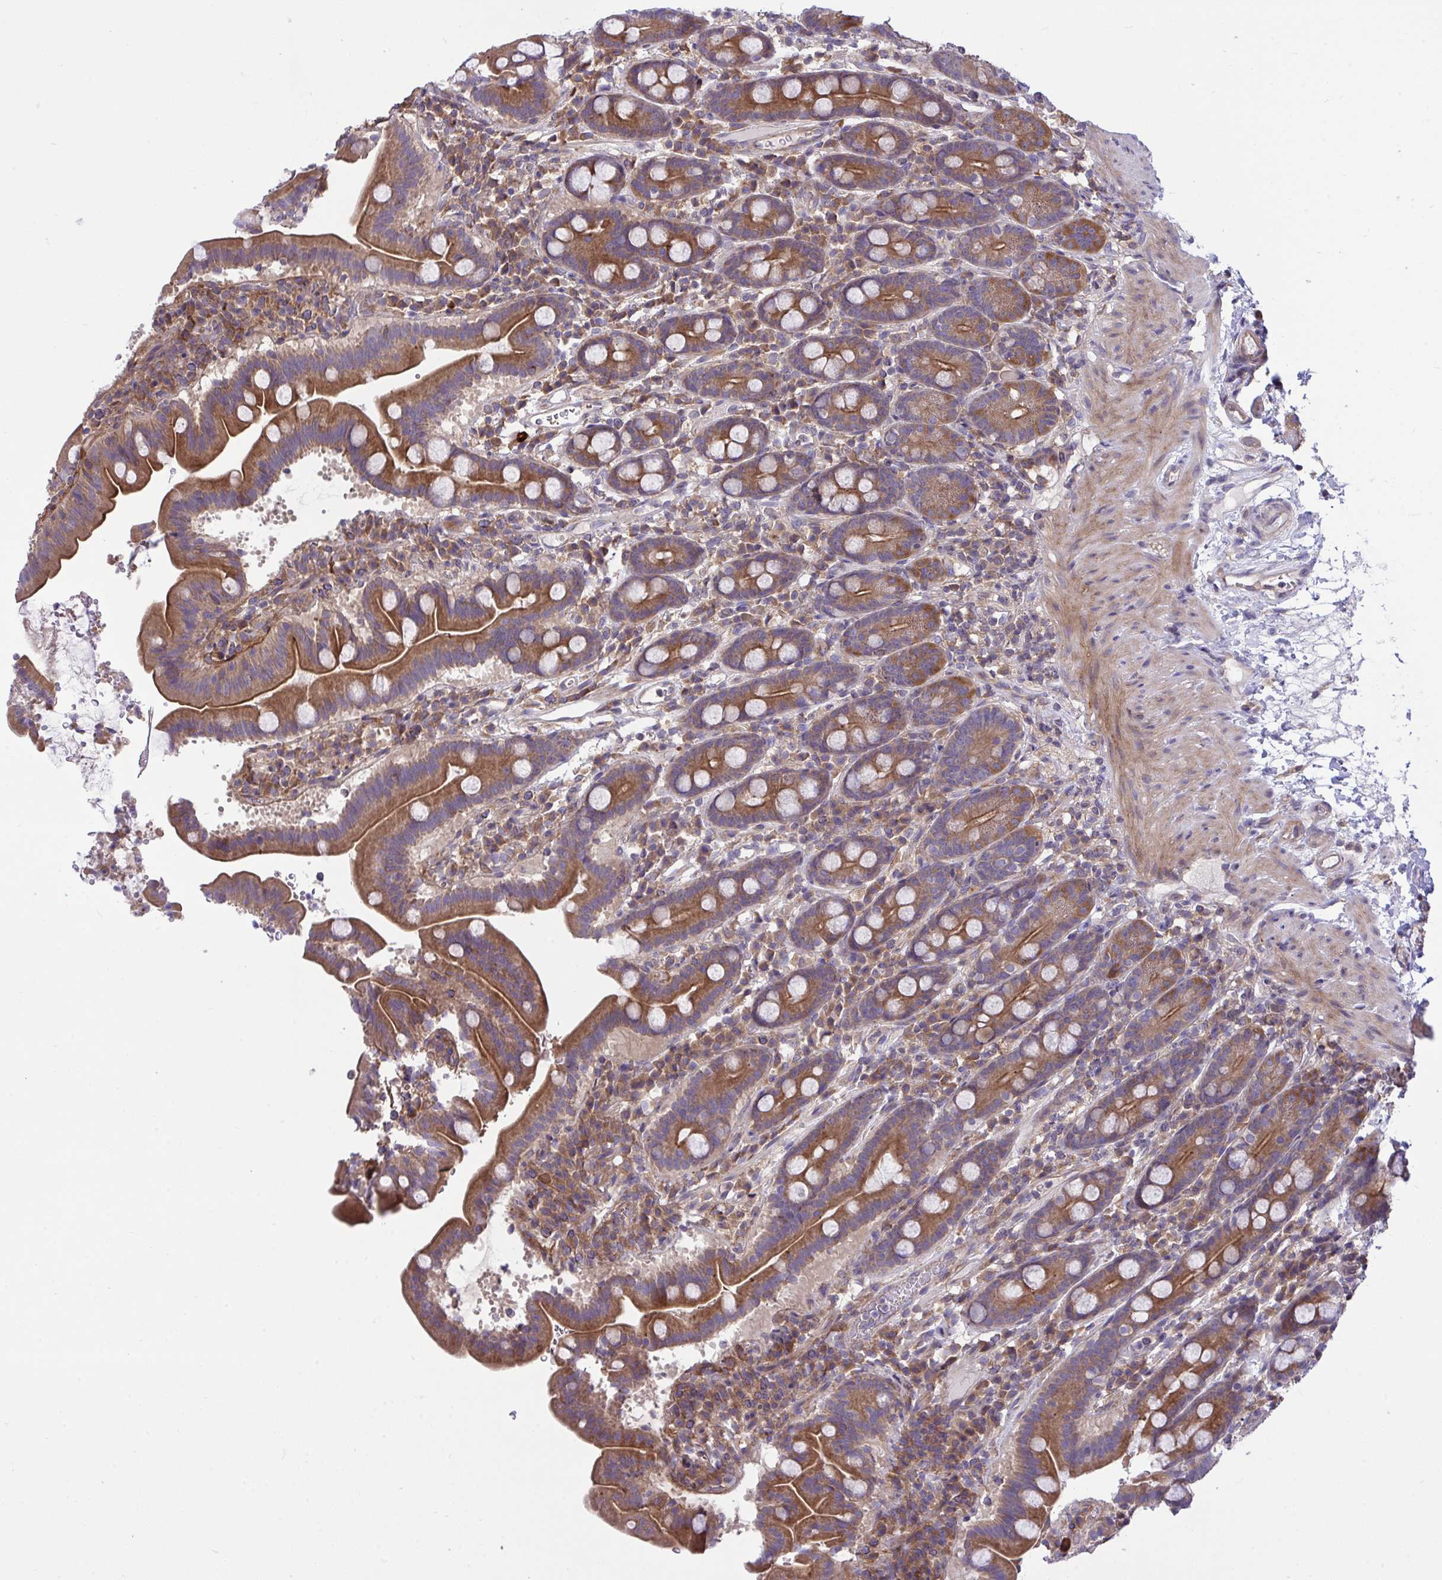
{"staining": {"intensity": "strong", "quantity": ">75%", "location": "cytoplasmic/membranous"}, "tissue": "small intestine", "cell_type": "Glandular cells", "image_type": "normal", "snomed": [{"axis": "morphology", "description": "Normal tissue, NOS"}, {"axis": "topography", "description": "Small intestine"}], "caption": "Brown immunohistochemical staining in benign human small intestine shows strong cytoplasmic/membranous staining in about >75% of glandular cells.", "gene": "GRB14", "patient": {"sex": "male", "age": 26}}